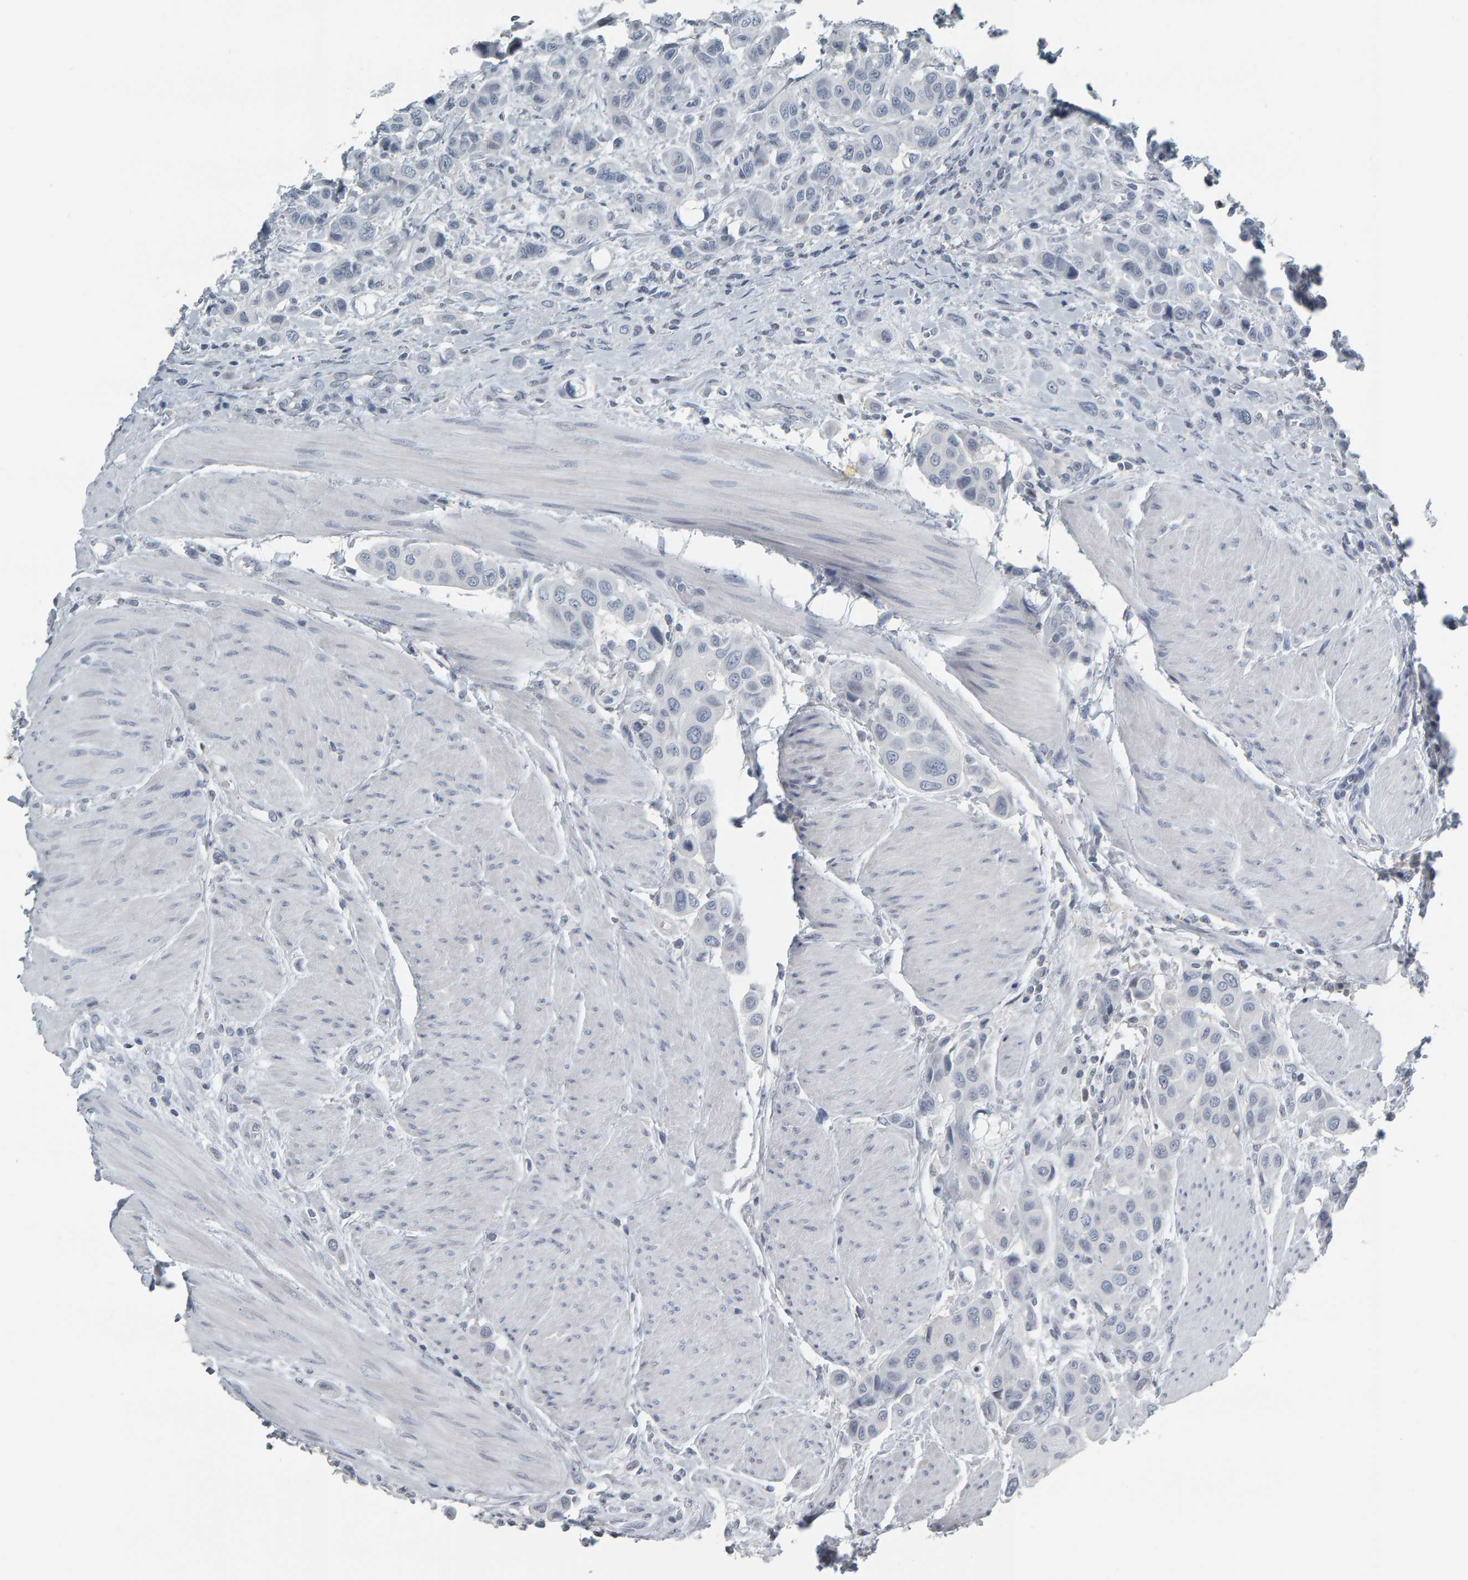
{"staining": {"intensity": "negative", "quantity": "none", "location": "none"}, "tissue": "urothelial cancer", "cell_type": "Tumor cells", "image_type": "cancer", "snomed": [{"axis": "morphology", "description": "Urothelial carcinoma, High grade"}, {"axis": "topography", "description": "Urinary bladder"}], "caption": "Micrograph shows no protein staining in tumor cells of urothelial cancer tissue.", "gene": "PYY", "patient": {"sex": "male", "age": 50}}